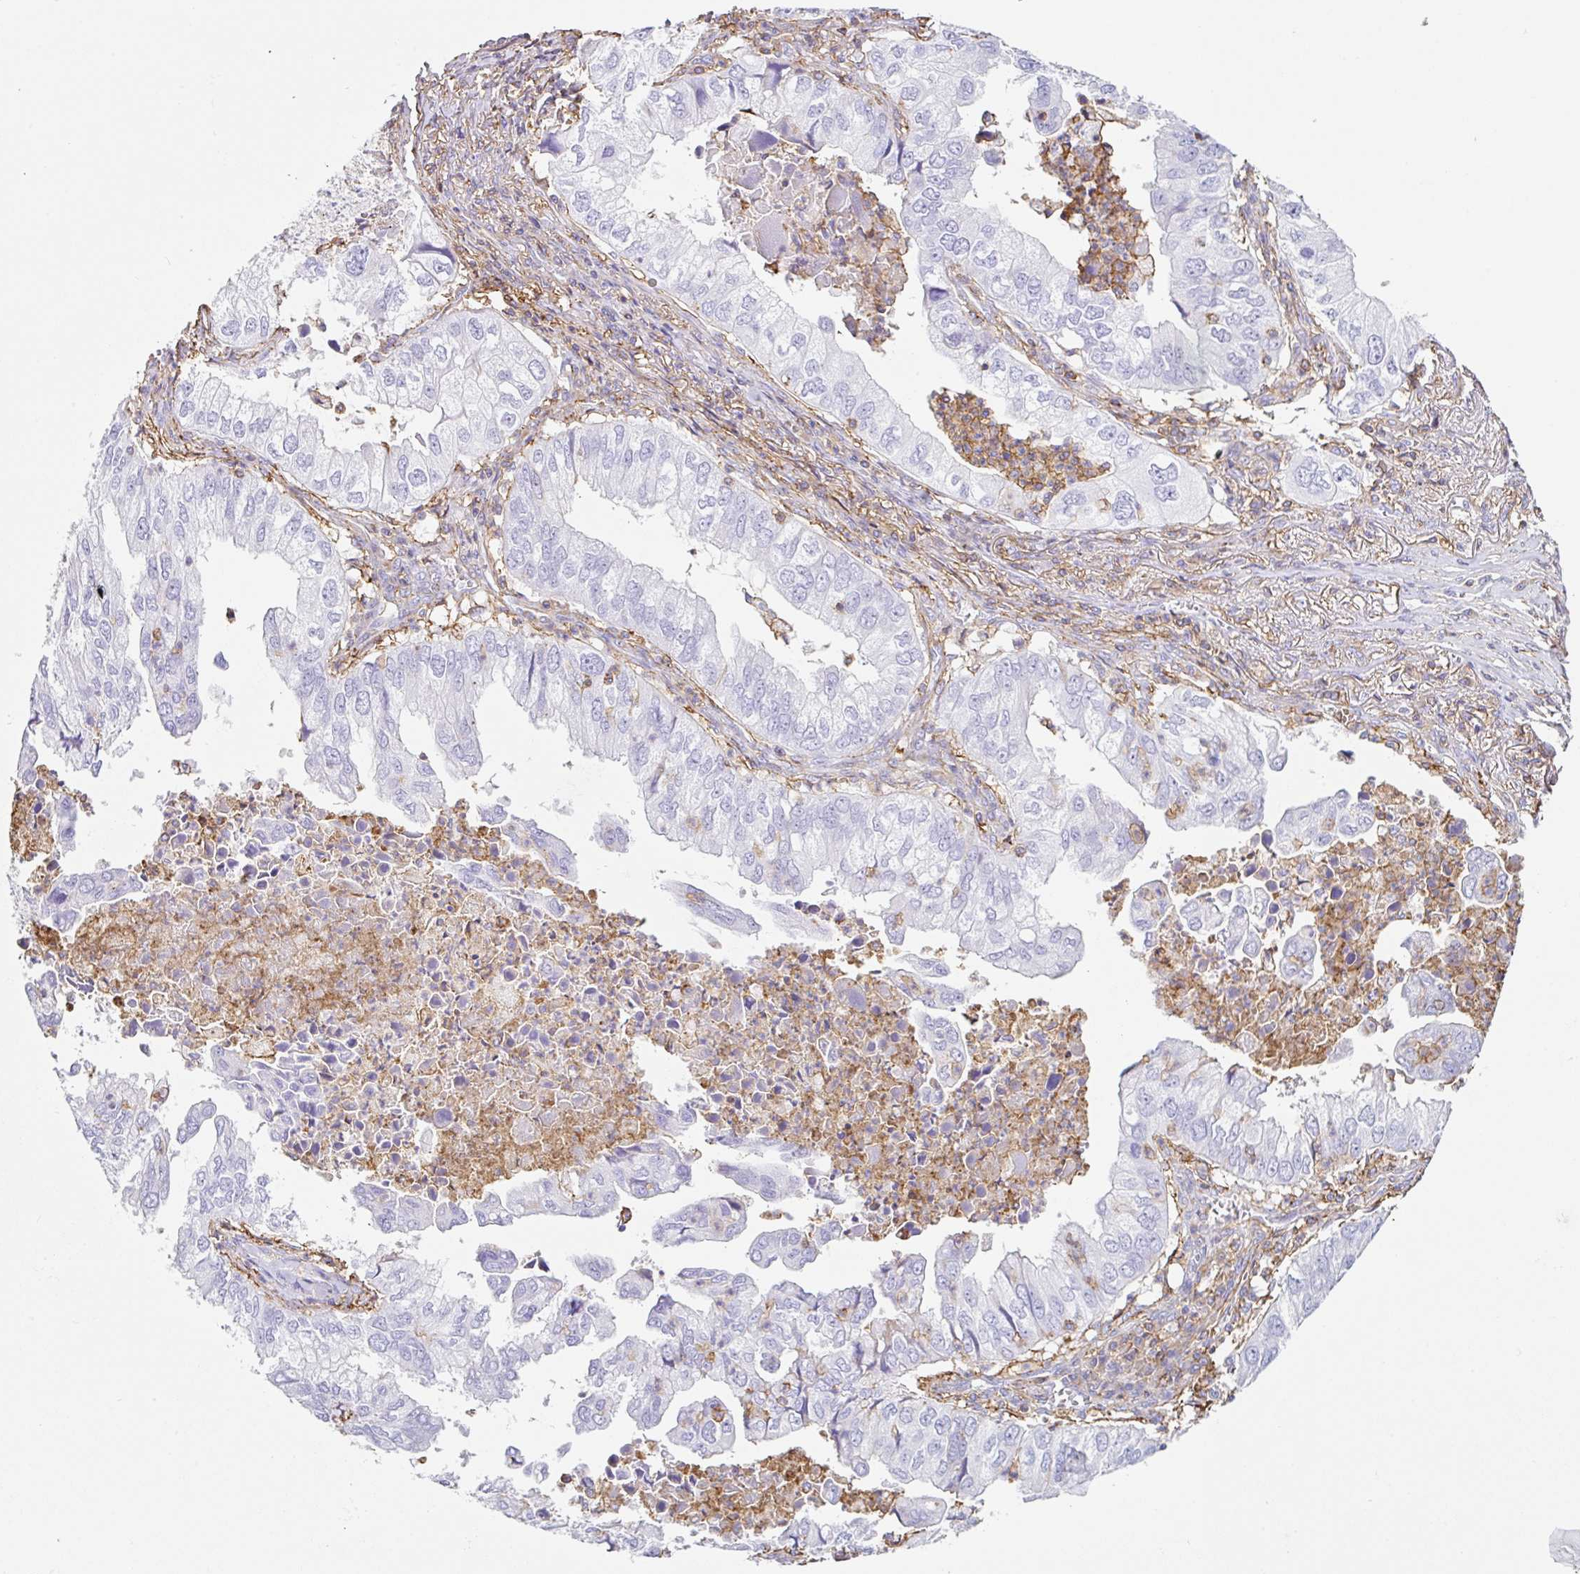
{"staining": {"intensity": "negative", "quantity": "none", "location": "none"}, "tissue": "lung cancer", "cell_type": "Tumor cells", "image_type": "cancer", "snomed": [{"axis": "morphology", "description": "Adenocarcinoma, NOS"}, {"axis": "topography", "description": "Lung"}], "caption": "There is no significant positivity in tumor cells of adenocarcinoma (lung). (Stains: DAB IHC with hematoxylin counter stain, Microscopy: brightfield microscopy at high magnification).", "gene": "MTTP", "patient": {"sex": "male", "age": 48}}